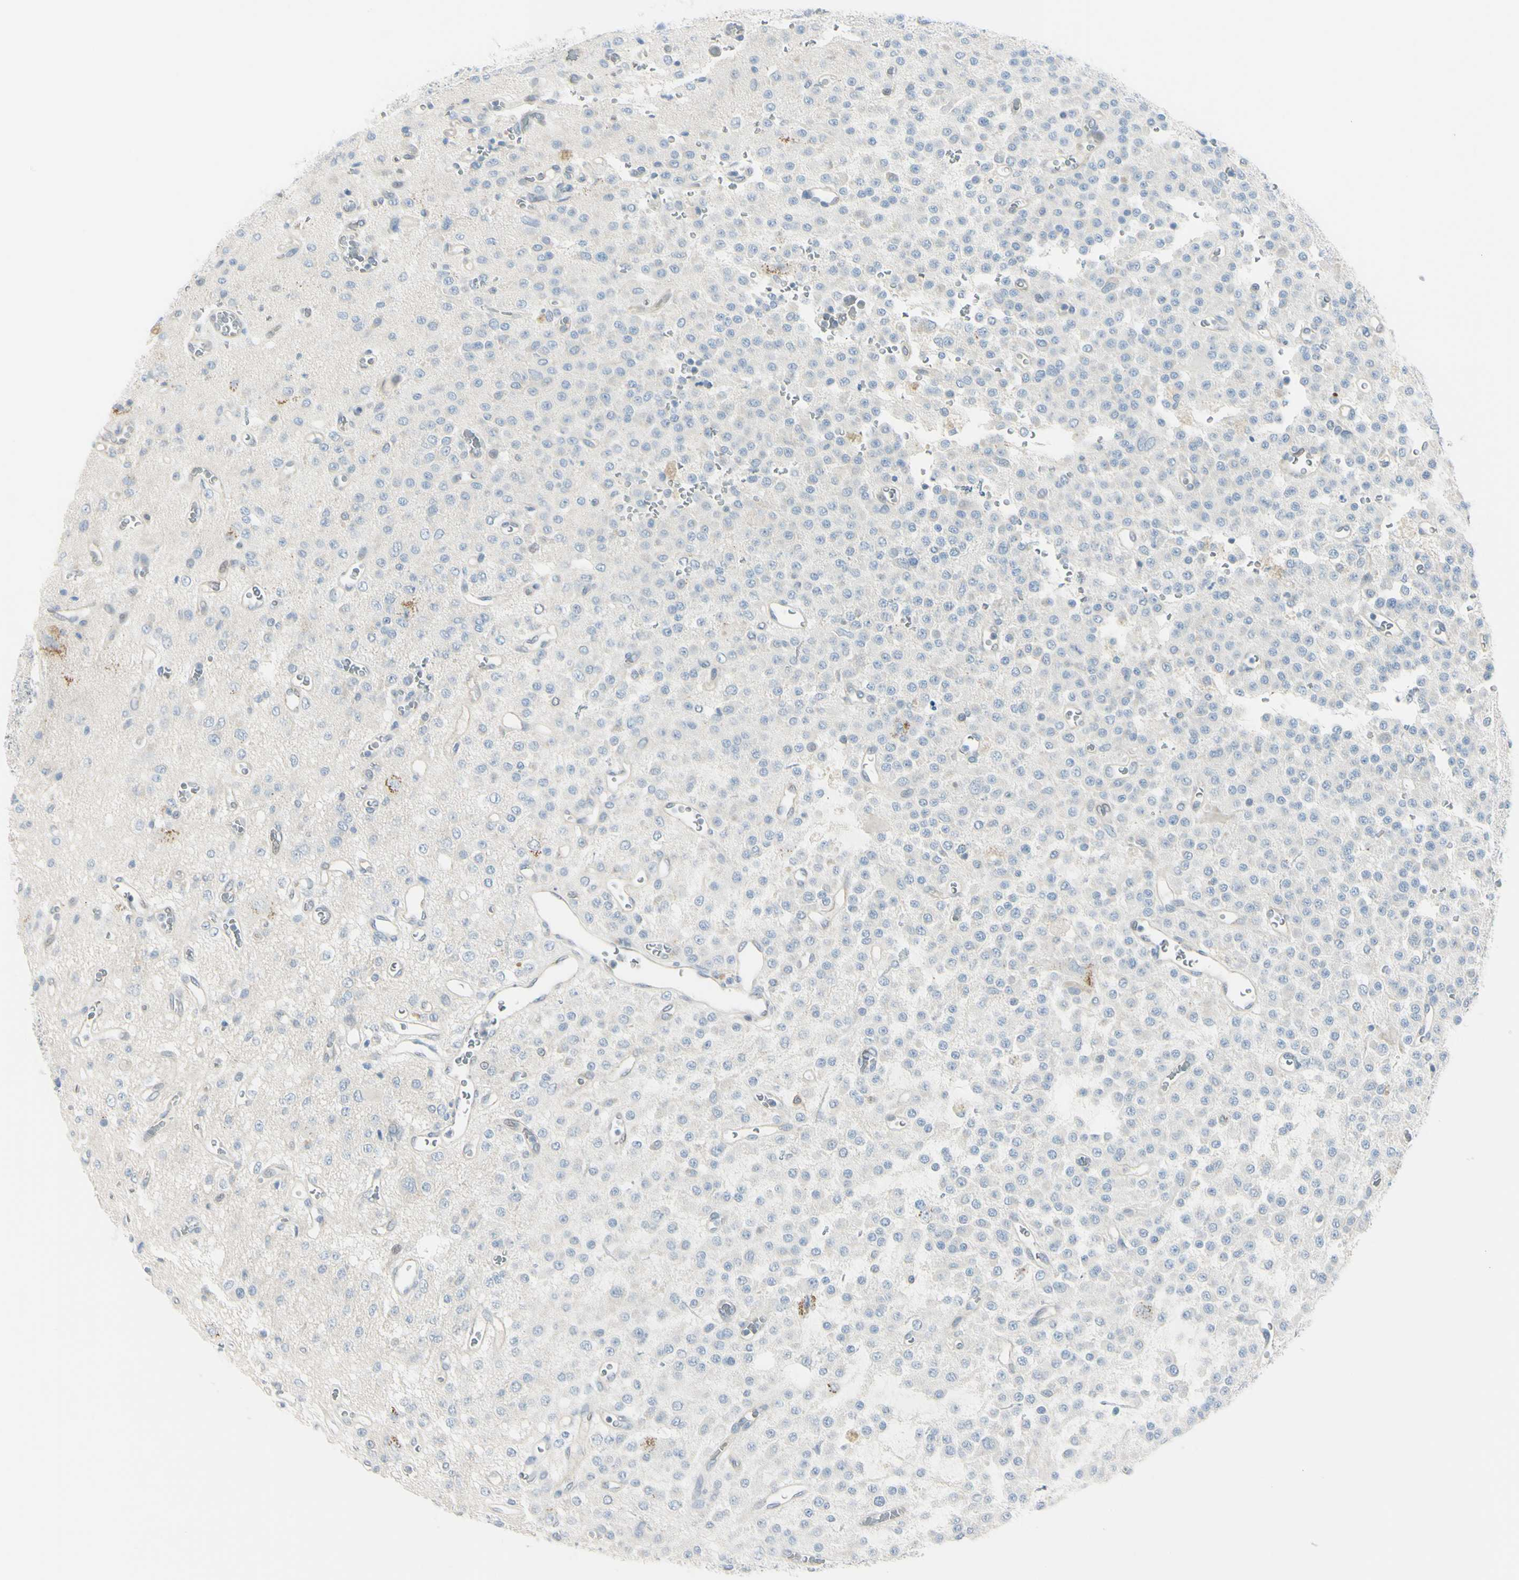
{"staining": {"intensity": "negative", "quantity": "none", "location": "none"}, "tissue": "glioma", "cell_type": "Tumor cells", "image_type": "cancer", "snomed": [{"axis": "morphology", "description": "Glioma, malignant, Low grade"}, {"axis": "topography", "description": "Brain"}], "caption": "Immunohistochemical staining of human malignant low-grade glioma displays no significant expression in tumor cells.", "gene": "ASB9", "patient": {"sex": "male", "age": 38}}